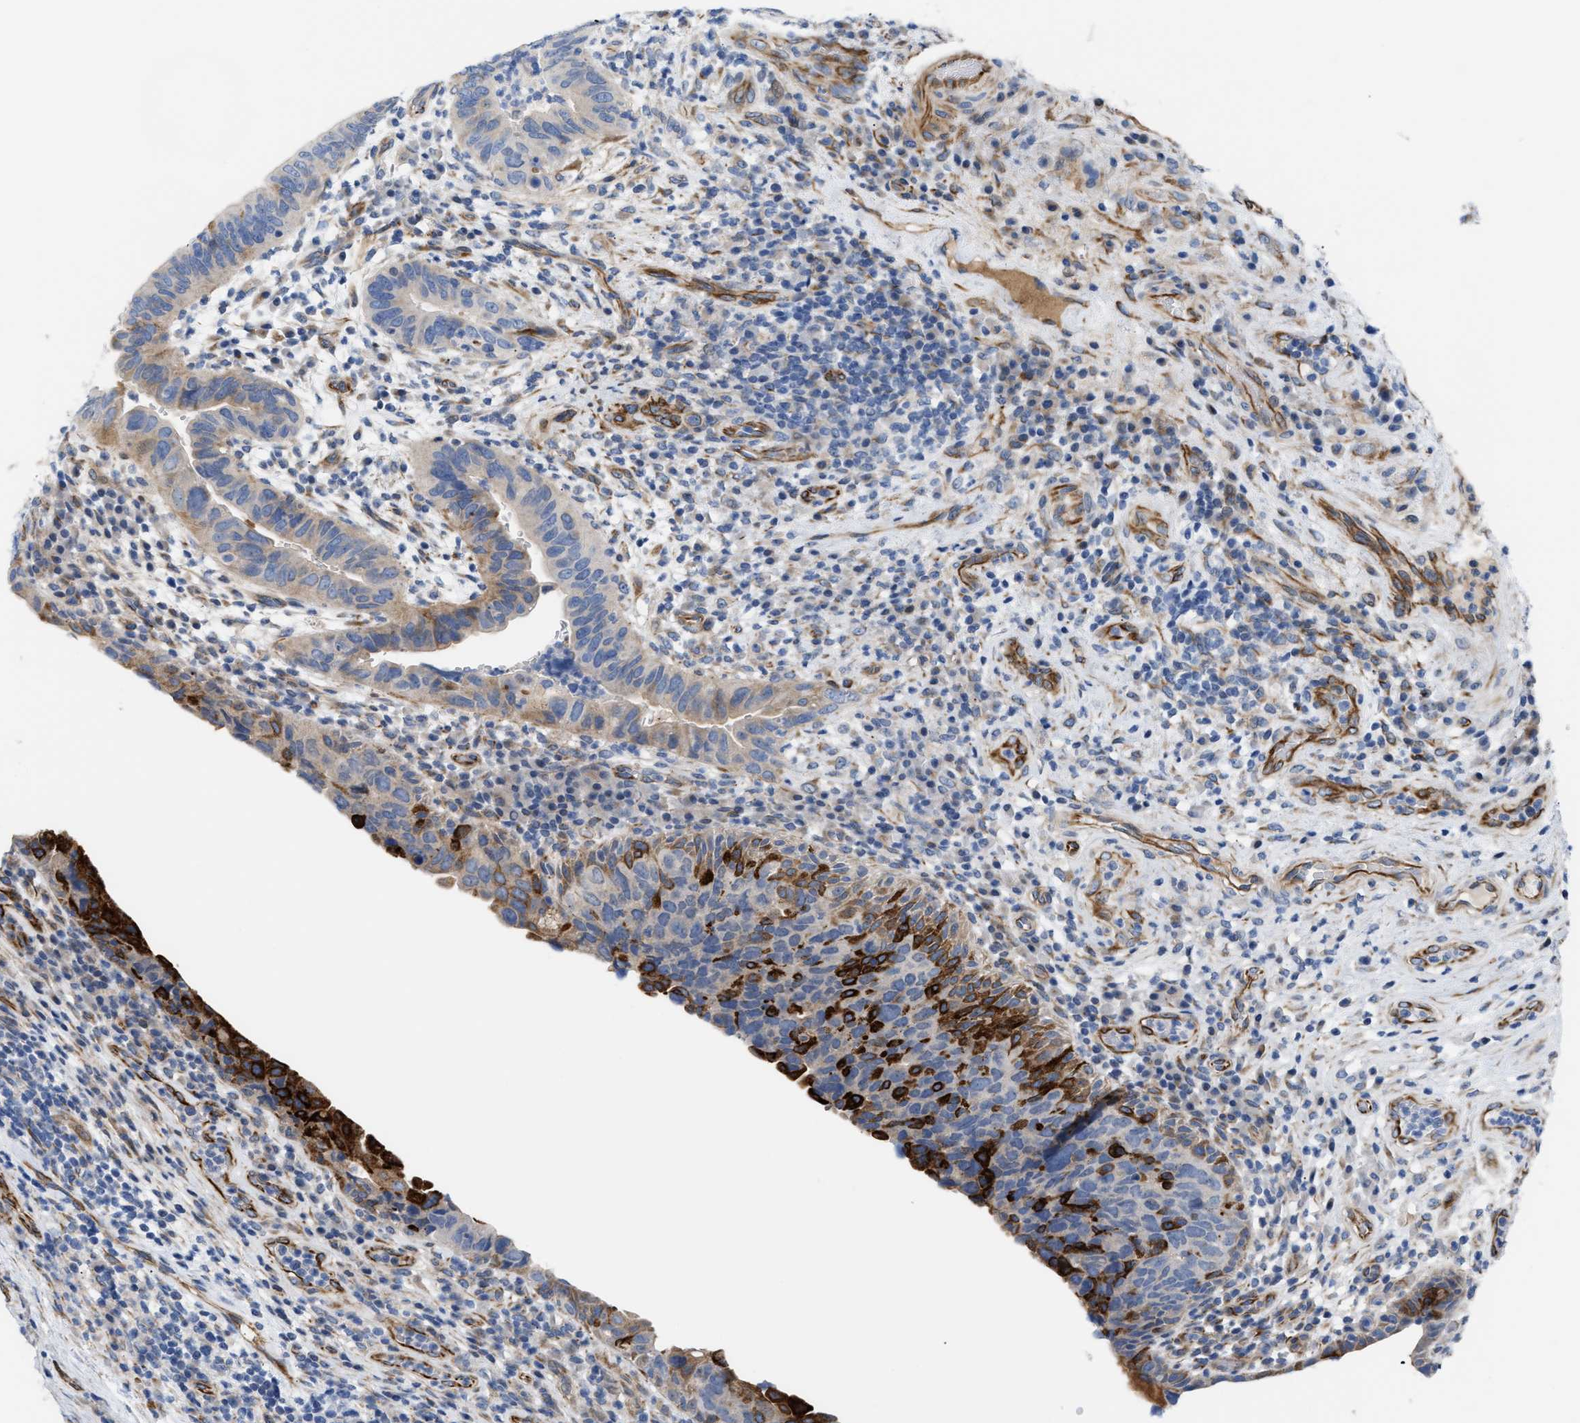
{"staining": {"intensity": "strong", "quantity": "<25%", "location": "cytoplasmic/membranous"}, "tissue": "urothelial cancer", "cell_type": "Tumor cells", "image_type": "cancer", "snomed": [{"axis": "morphology", "description": "Urothelial carcinoma, High grade"}, {"axis": "topography", "description": "Urinary bladder"}], "caption": "High-power microscopy captured an immunohistochemistry (IHC) photomicrograph of high-grade urothelial carcinoma, revealing strong cytoplasmic/membranous positivity in about <25% of tumor cells.", "gene": "TFPI", "patient": {"sex": "female", "age": 82}}